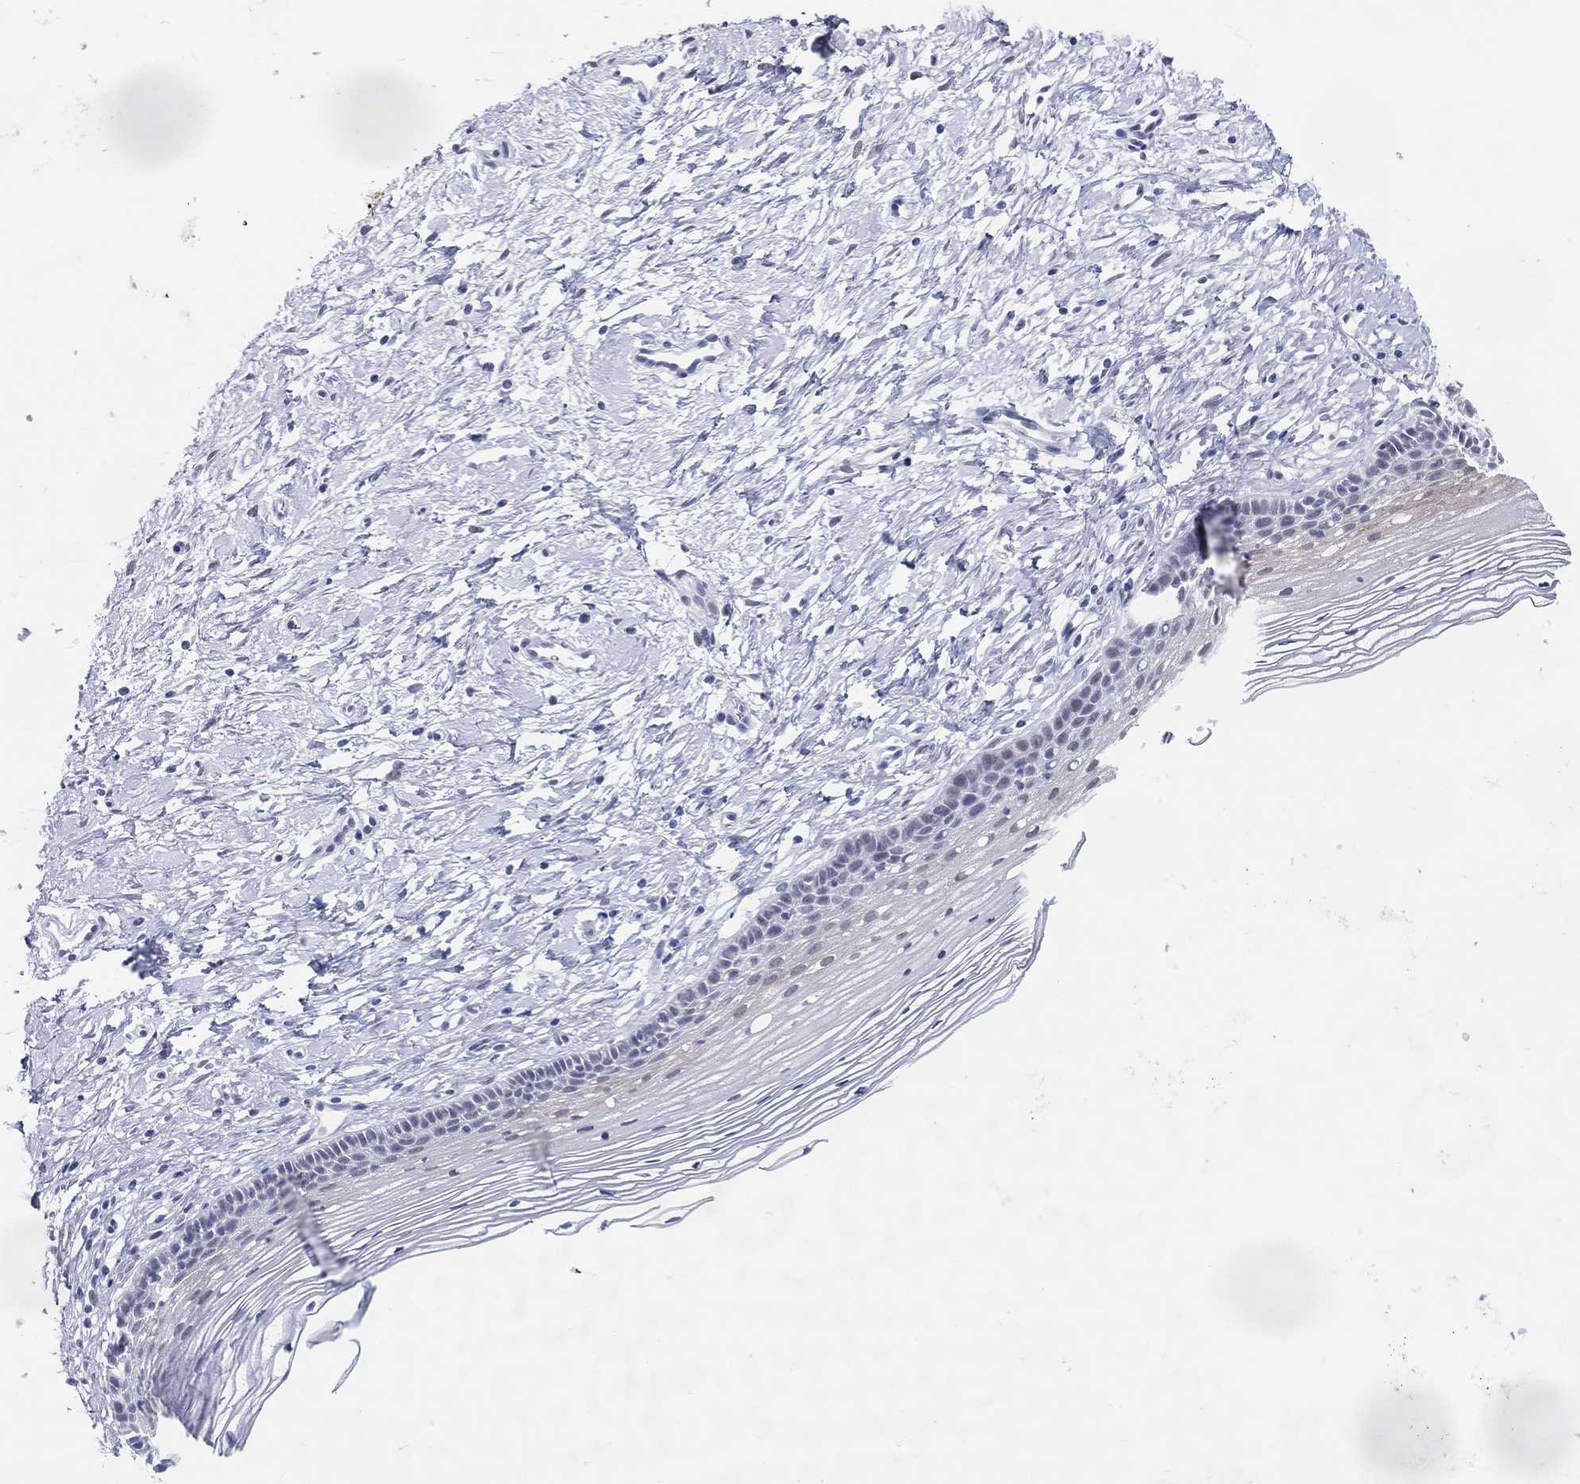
{"staining": {"intensity": "negative", "quantity": "none", "location": "none"}, "tissue": "cervix", "cell_type": "Glandular cells", "image_type": "normal", "snomed": [{"axis": "morphology", "description": "Normal tissue, NOS"}, {"axis": "topography", "description": "Cervix"}], "caption": "Photomicrograph shows no protein expression in glandular cells of unremarkable cervix. (Stains: DAB (3,3'-diaminobenzidine) IHC with hematoxylin counter stain, Microscopy: brightfield microscopy at high magnification).", "gene": "CFAP58", "patient": {"sex": "female", "age": 39}}